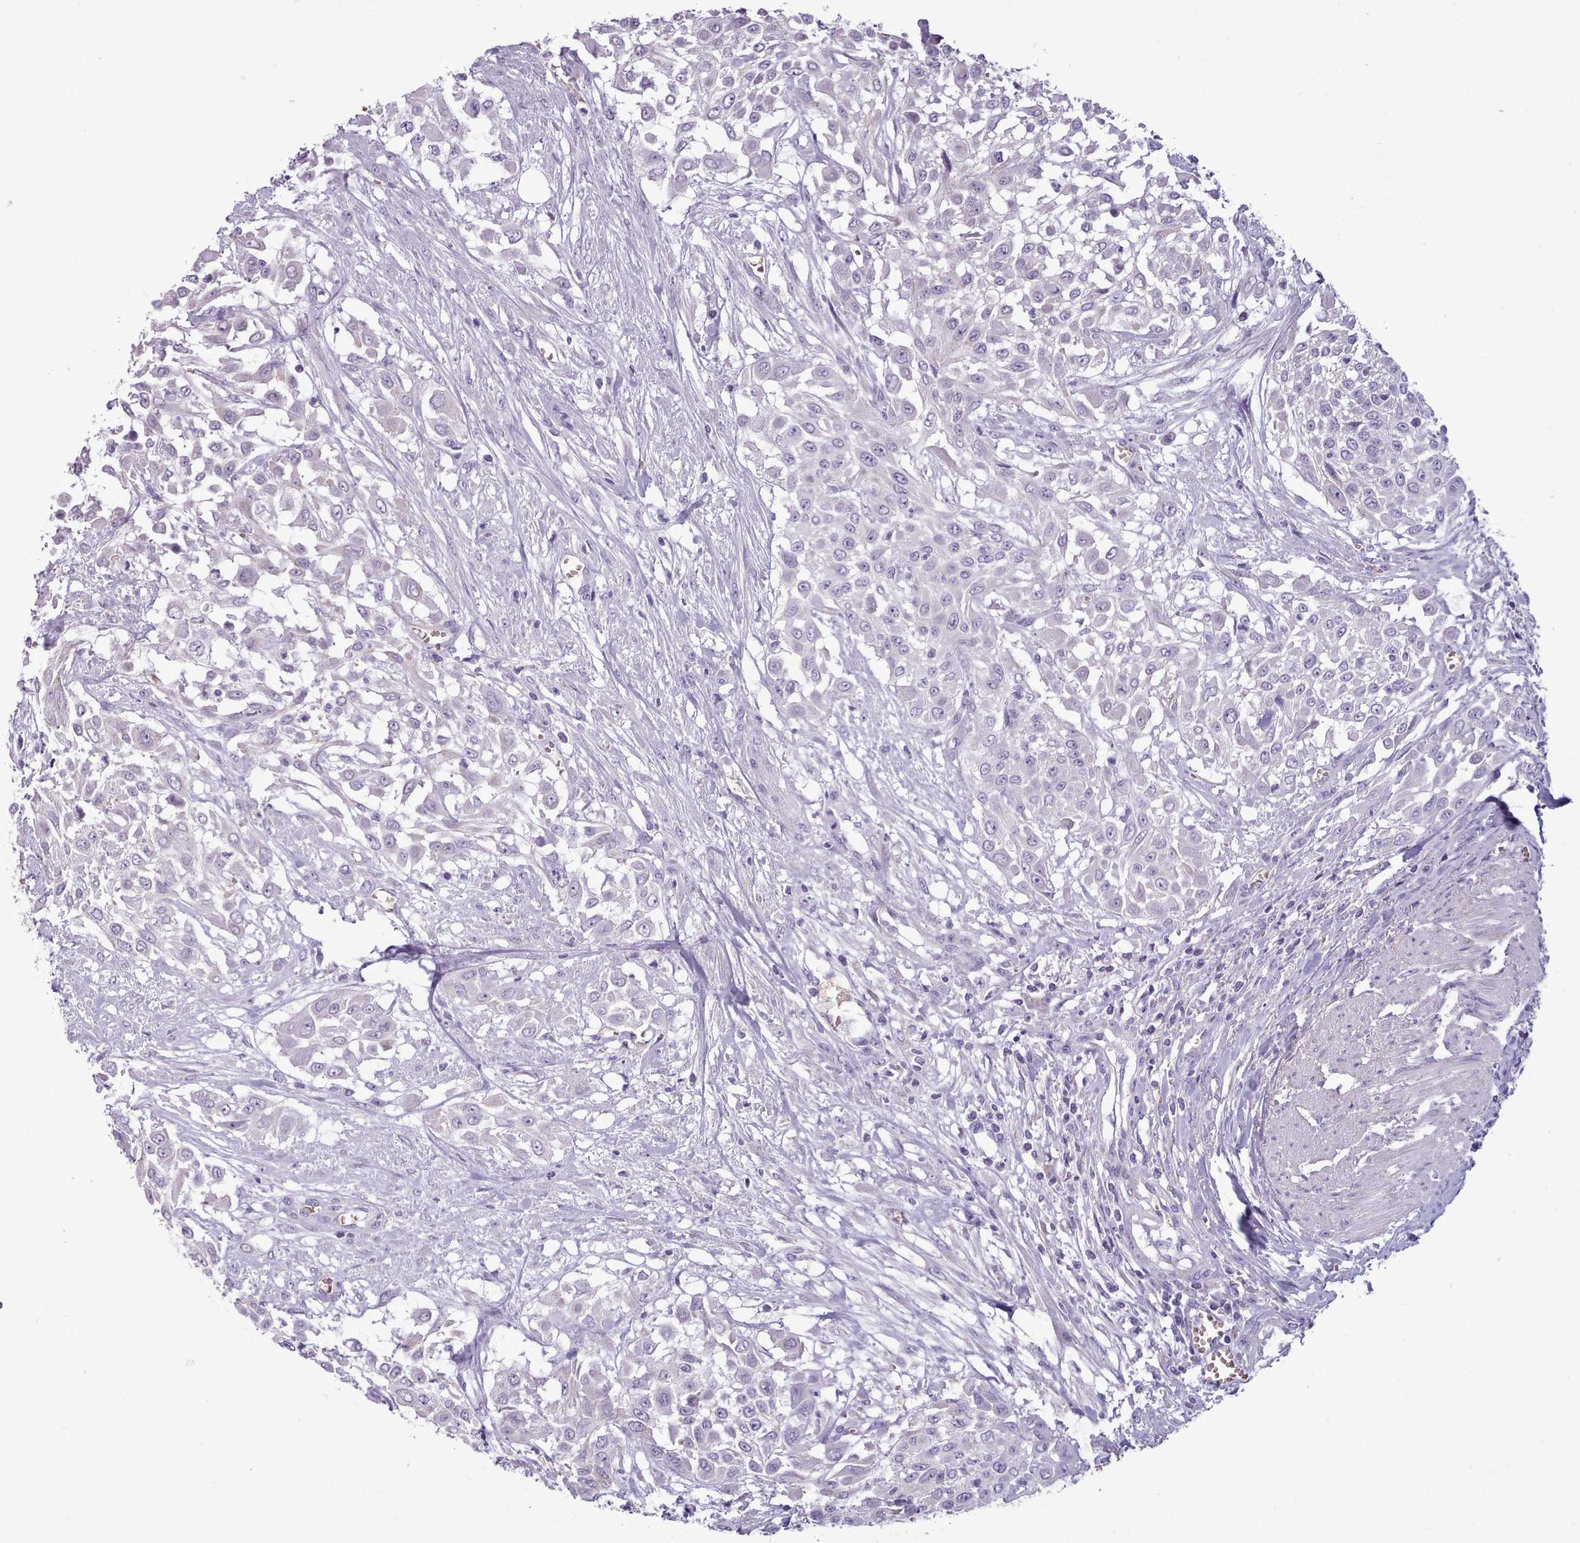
{"staining": {"intensity": "negative", "quantity": "none", "location": "none"}, "tissue": "urothelial cancer", "cell_type": "Tumor cells", "image_type": "cancer", "snomed": [{"axis": "morphology", "description": "Urothelial carcinoma, High grade"}, {"axis": "topography", "description": "Urinary bladder"}], "caption": "An IHC histopathology image of urothelial carcinoma (high-grade) is shown. There is no staining in tumor cells of urothelial carcinoma (high-grade).", "gene": "AK4", "patient": {"sex": "male", "age": 57}}